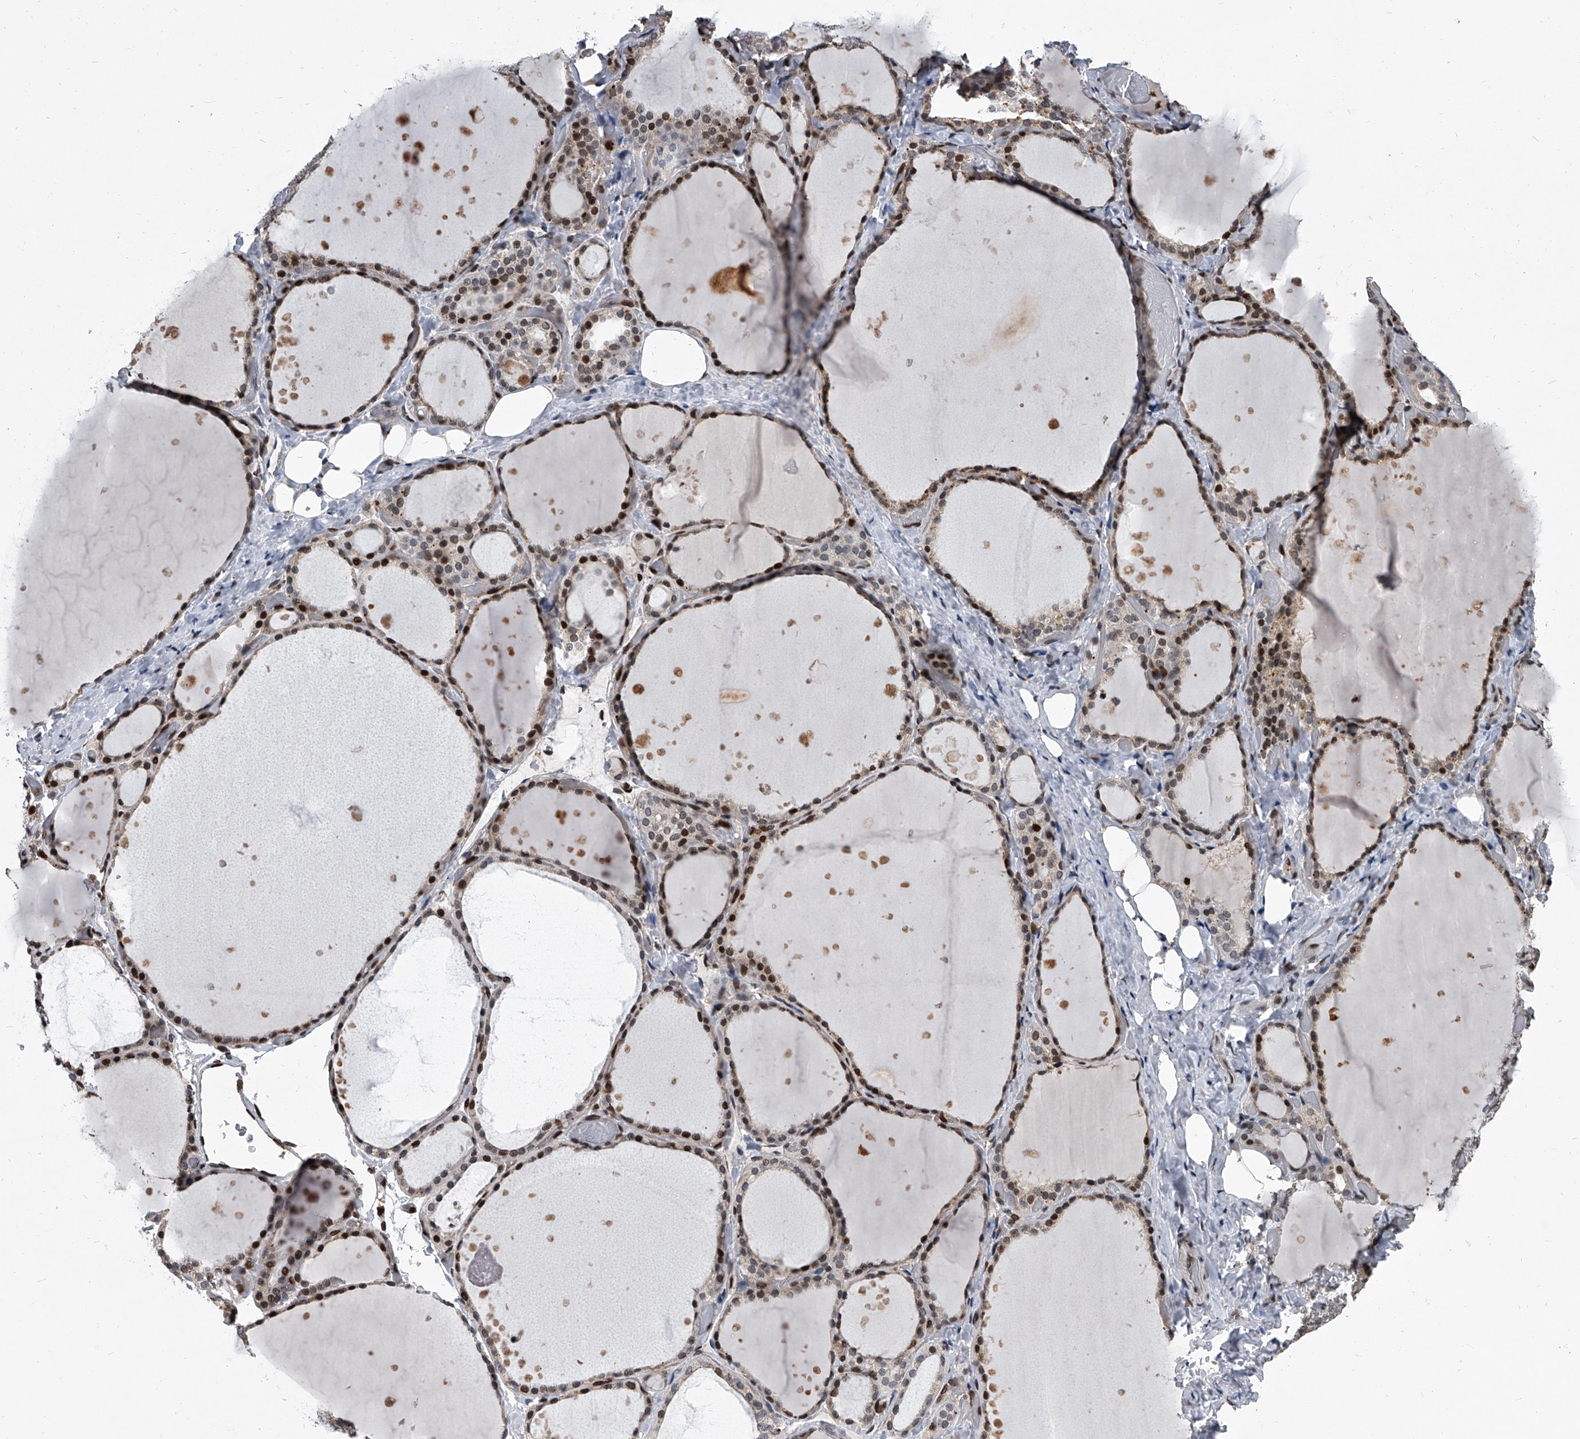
{"staining": {"intensity": "moderate", "quantity": ">75%", "location": "cytoplasmic/membranous,nuclear"}, "tissue": "thyroid gland", "cell_type": "Glandular cells", "image_type": "normal", "snomed": [{"axis": "morphology", "description": "Normal tissue, NOS"}, {"axis": "topography", "description": "Thyroid gland"}], "caption": "Immunohistochemistry photomicrograph of normal human thyroid gland stained for a protein (brown), which reveals medium levels of moderate cytoplasmic/membranous,nuclear expression in about >75% of glandular cells.", "gene": "PHF20", "patient": {"sex": "female", "age": 44}}